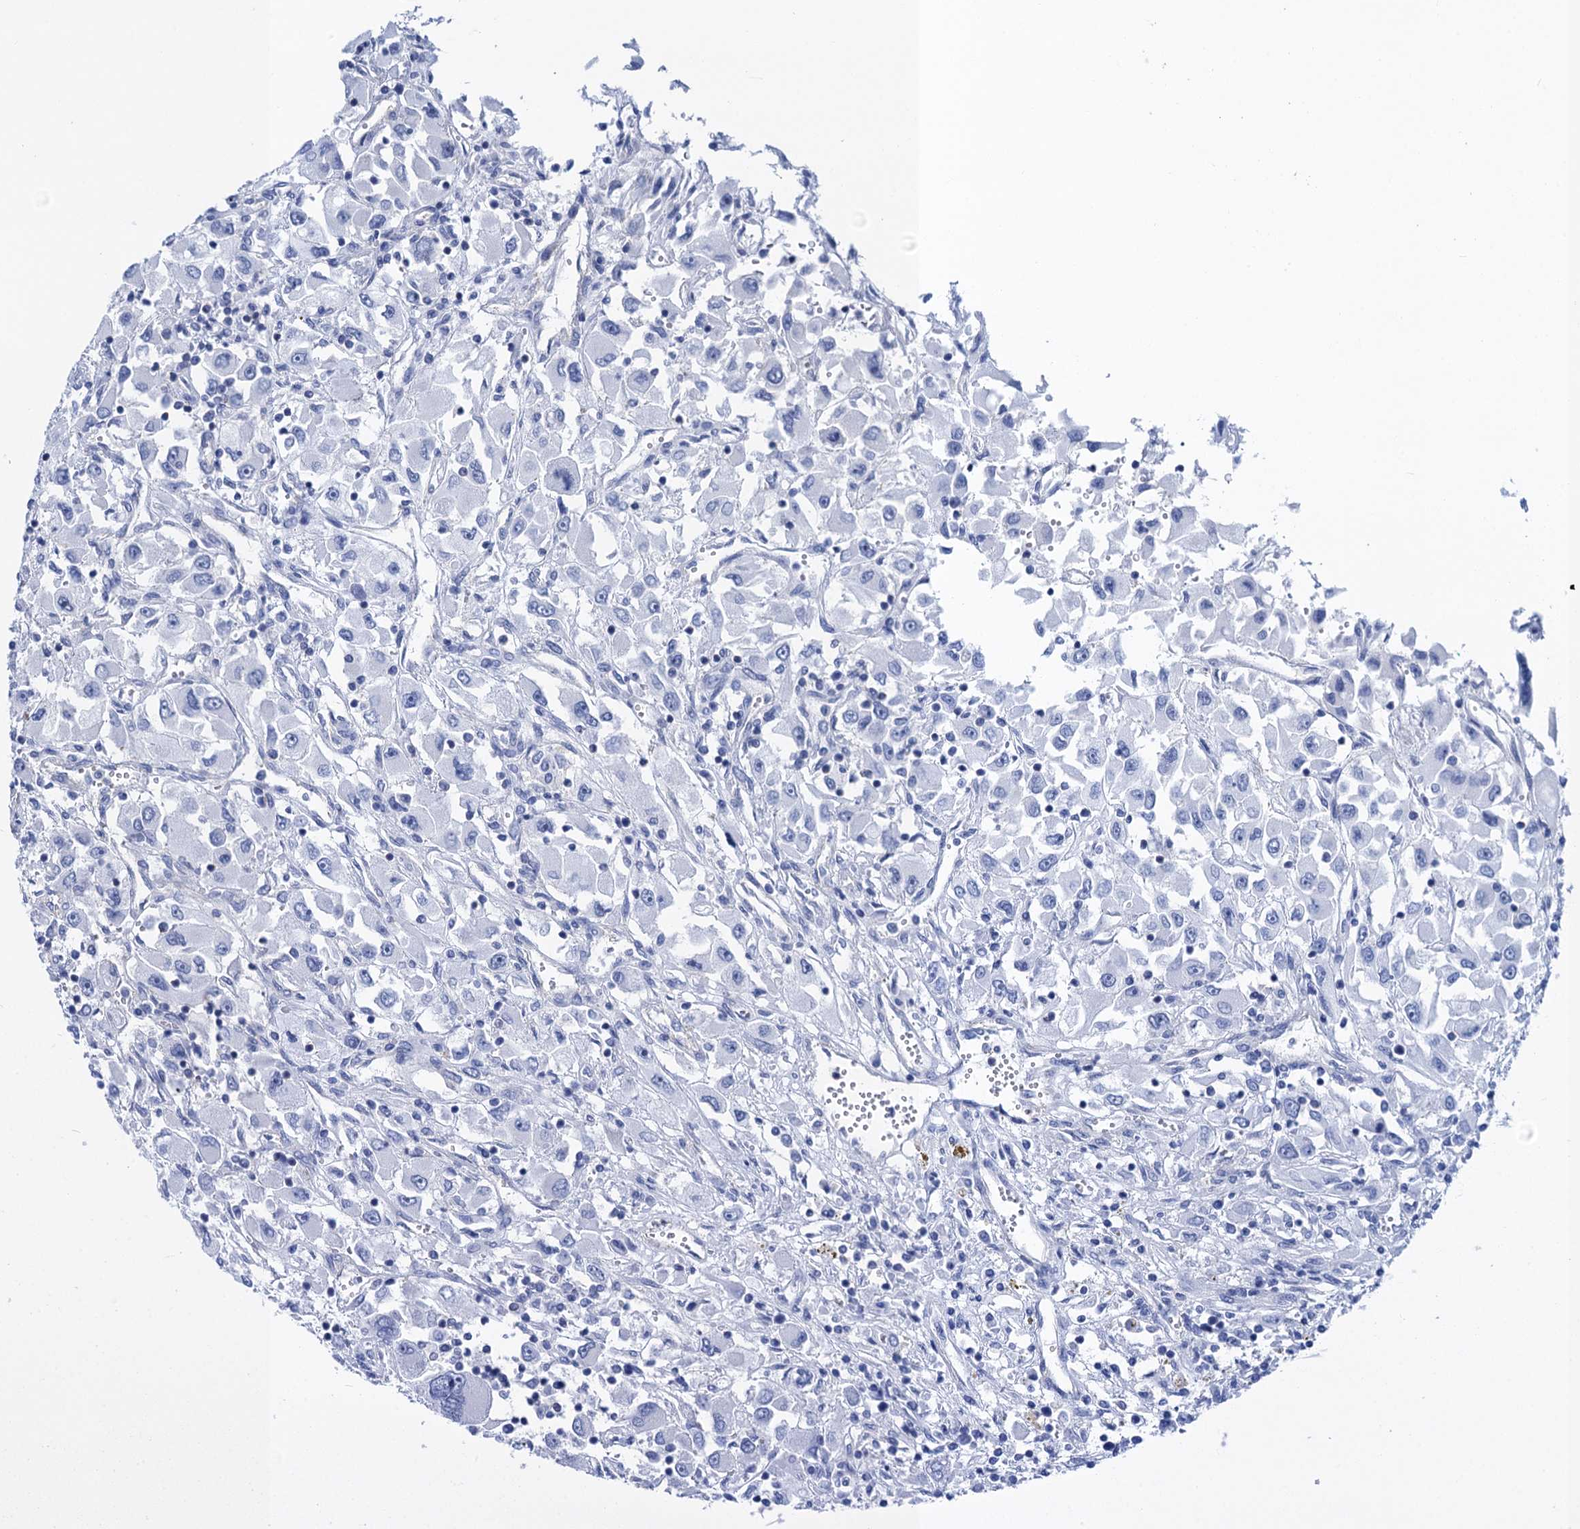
{"staining": {"intensity": "negative", "quantity": "none", "location": "none"}, "tissue": "renal cancer", "cell_type": "Tumor cells", "image_type": "cancer", "snomed": [{"axis": "morphology", "description": "Adenocarcinoma, NOS"}, {"axis": "topography", "description": "Kidney"}], "caption": "Immunohistochemistry of human renal adenocarcinoma displays no staining in tumor cells.", "gene": "CALML5", "patient": {"sex": "female", "age": 52}}